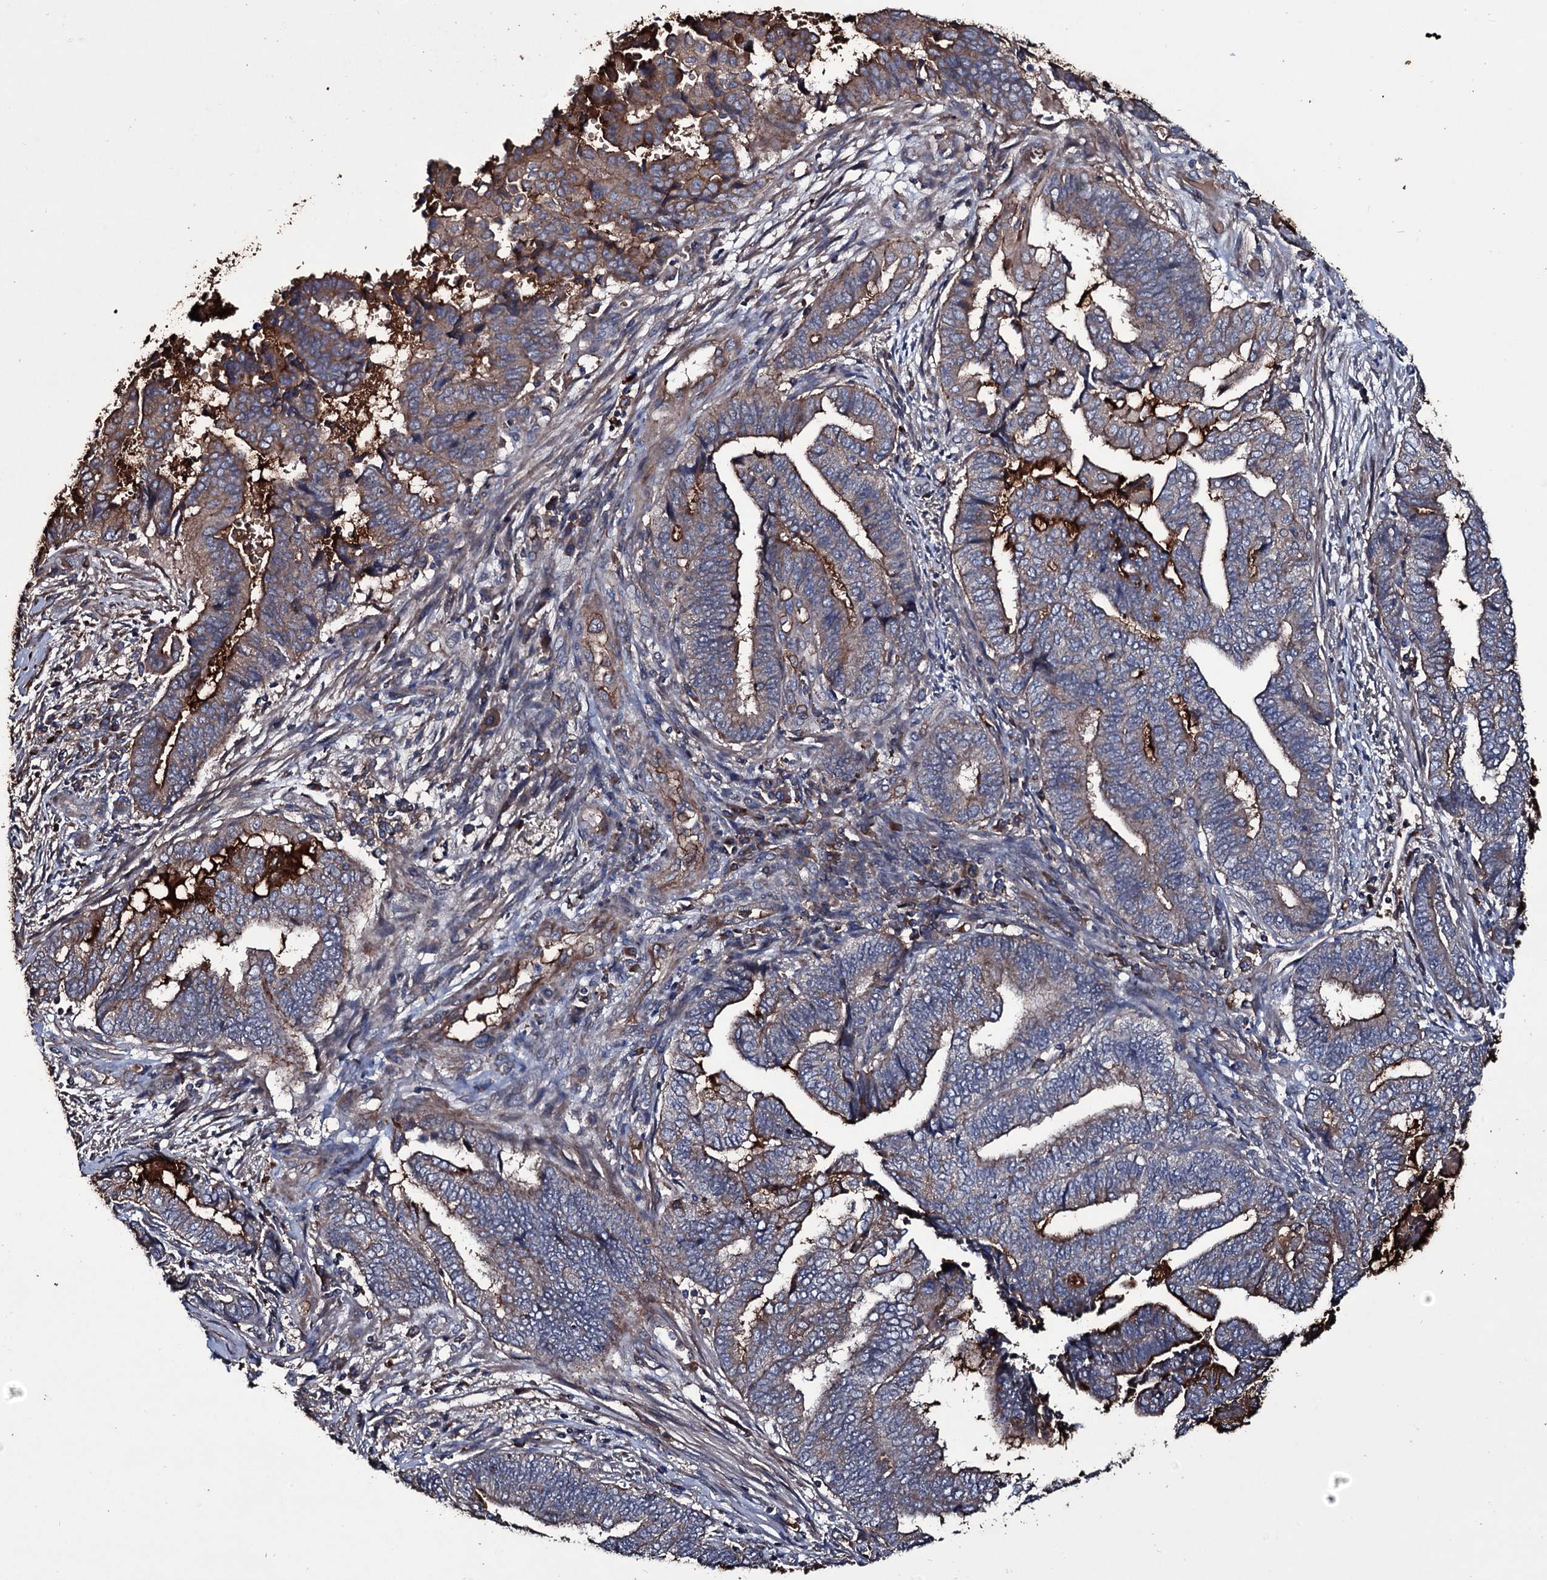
{"staining": {"intensity": "strong", "quantity": "<25%", "location": "cytoplasmic/membranous"}, "tissue": "endometrial cancer", "cell_type": "Tumor cells", "image_type": "cancer", "snomed": [{"axis": "morphology", "description": "Adenocarcinoma, NOS"}, {"axis": "topography", "description": "Uterus"}, {"axis": "topography", "description": "Endometrium"}], "caption": "A brown stain shows strong cytoplasmic/membranous expression of a protein in endometrial cancer tumor cells.", "gene": "ZSWIM8", "patient": {"sex": "female", "age": 70}}